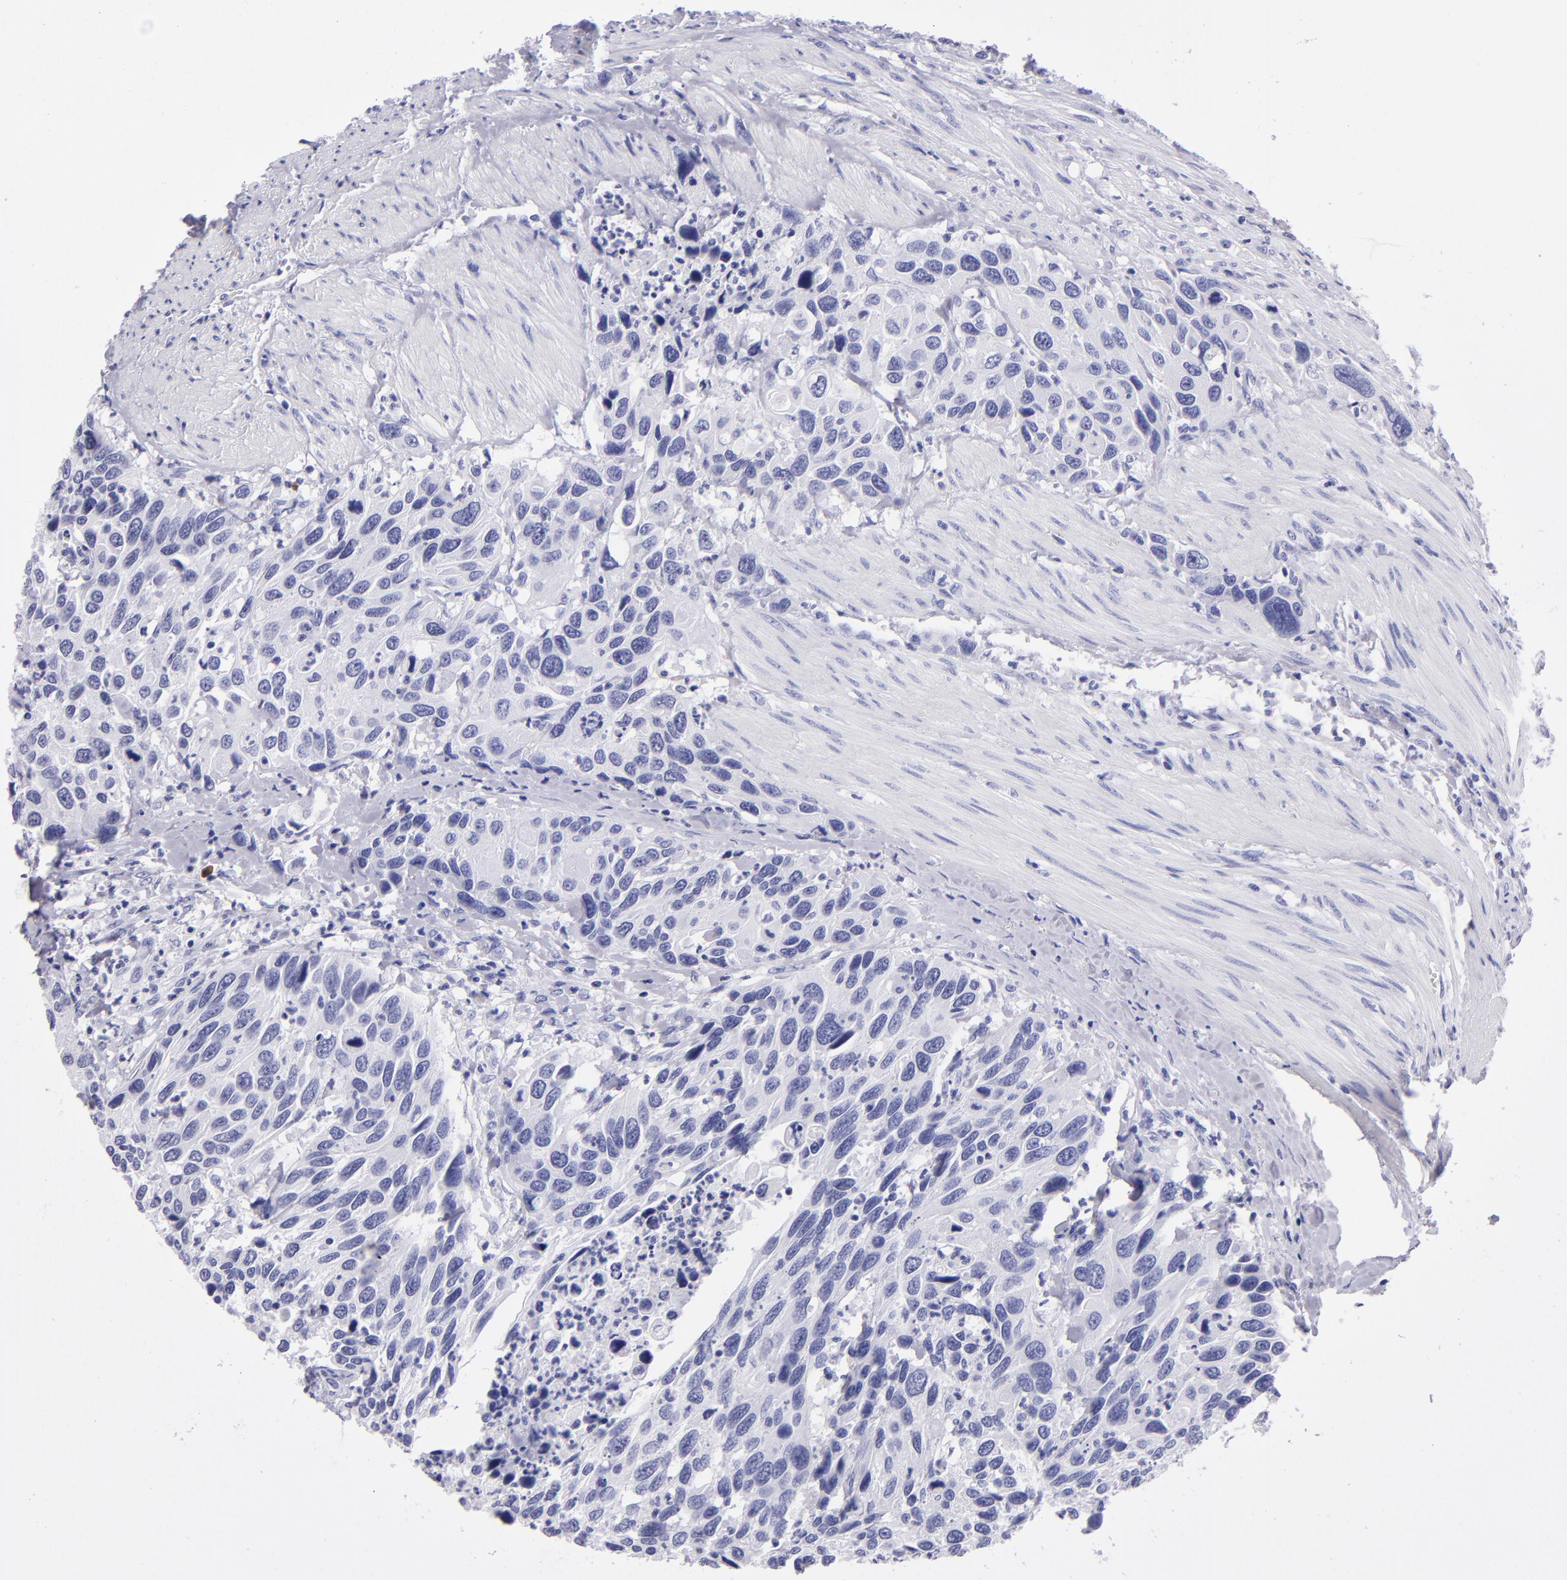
{"staining": {"intensity": "negative", "quantity": "none", "location": "none"}, "tissue": "urothelial cancer", "cell_type": "Tumor cells", "image_type": "cancer", "snomed": [{"axis": "morphology", "description": "Urothelial carcinoma, High grade"}, {"axis": "topography", "description": "Urinary bladder"}], "caption": "DAB (3,3'-diaminobenzidine) immunohistochemical staining of human urothelial cancer demonstrates no significant positivity in tumor cells.", "gene": "TYRP1", "patient": {"sex": "male", "age": 66}}